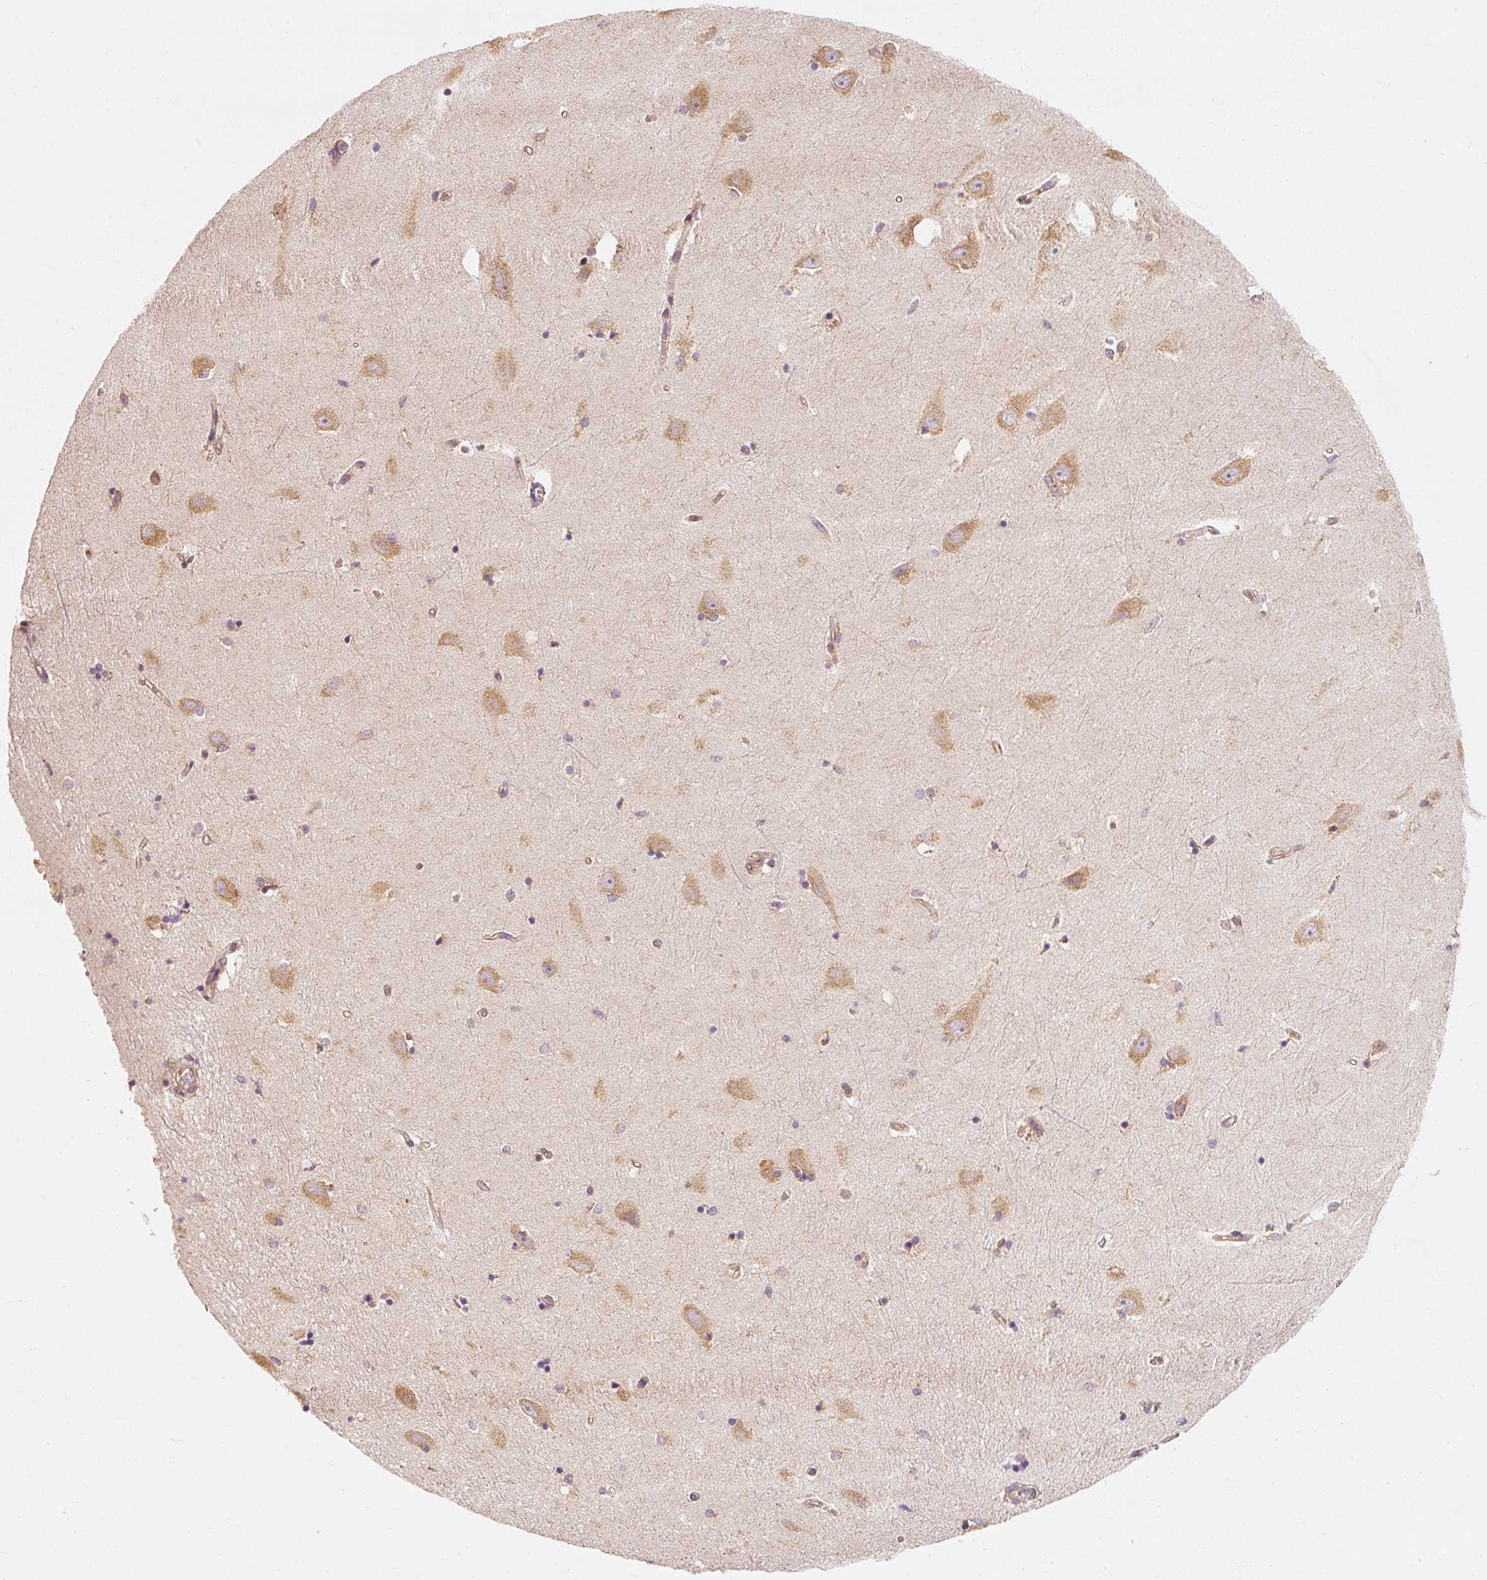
{"staining": {"intensity": "moderate", "quantity": "<25%", "location": "cytoplasmic/membranous"}, "tissue": "hippocampus", "cell_type": "Glial cells", "image_type": "normal", "snomed": [{"axis": "morphology", "description": "Normal tissue, NOS"}, {"axis": "topography", "description": "Hippocampus"}], "caption": "This image reveals benign hippocampus stained with immunohistochemistry to label a protein in brown. The cytoplasmic/membranous of glial cells show moderate positivity for the protein. Nuclei are counter-stained blue.", "gene": "TOMM40", "patient": {"sex": "female", "age": 64}}